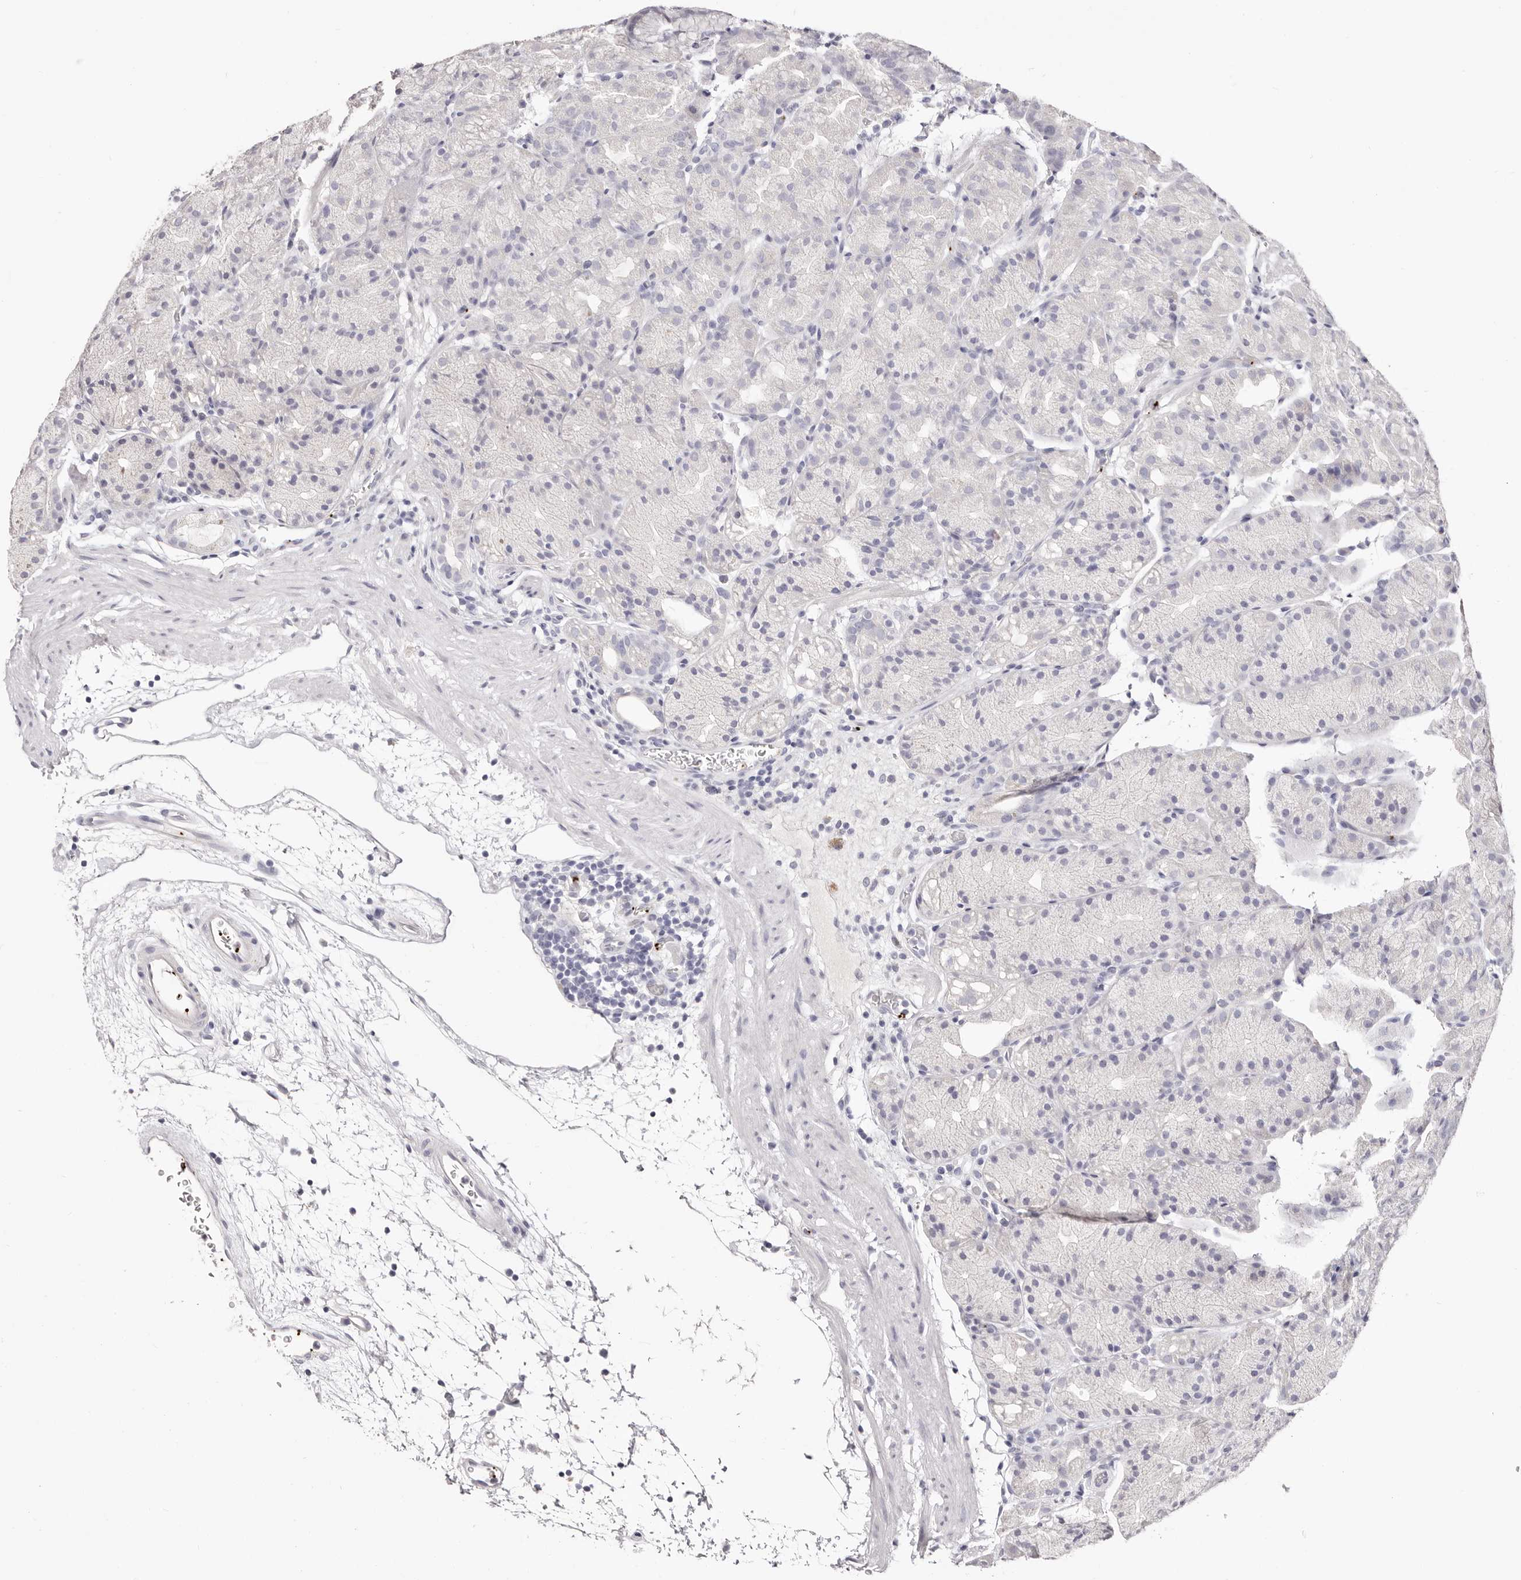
{"staining": {"intensity": "negative", "quantity": "none", "location": "none"}, "tissue": "stomach", "cell_type": "Glandular cells", "image_type": "normal", "snomed": [{"axis": "morphology", "description": "Normal tissue, NOS"}, {"axis": "topography", "description": "Stomach, upper"}], "caption": "Immunohistochemistry of unremarkable stomach demonstrates no positivity in glandular cells. (Brightfield microscopy of DAB IHC at high magnification).", "gene": "PF4", "patient": {"sex": "male", "age": 48}}